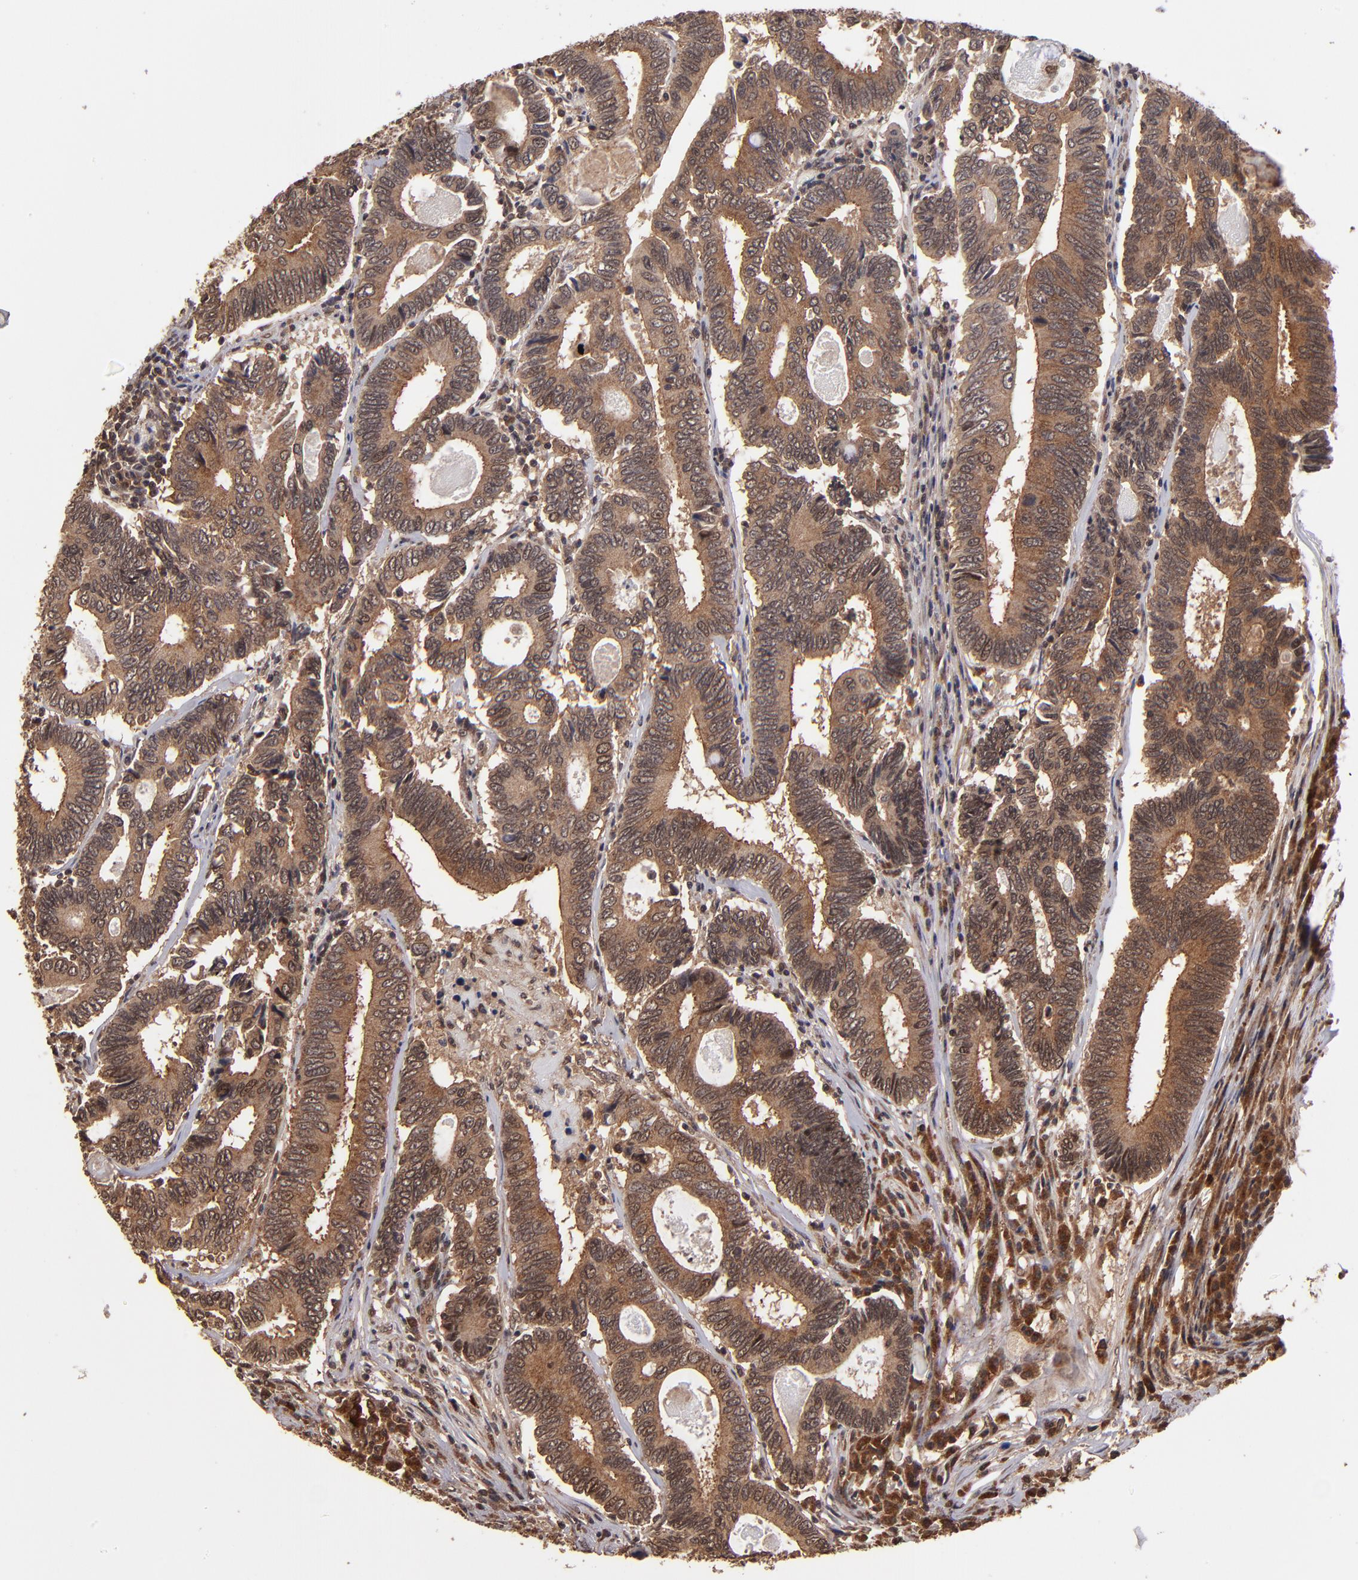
{"staining": {"intensity": "strong", "quantity": ">75%", "location": "cytoplasmic/membranous"}, "tissue": "colorectal cancer", "cell_type": "Tumor cells", "image_type": "cancer", "snomed": [{"axis": "morphology", "description": "Adenocarcinoma, NOS"}, {"axis": "topography", "description": "Colon"}], "caption": "Colorectal cancer stained with a protein marker exhibits strong staining in tumor cells.", "gene": "NFE2L2", "patient": {"sex": "female", "age": 78}}